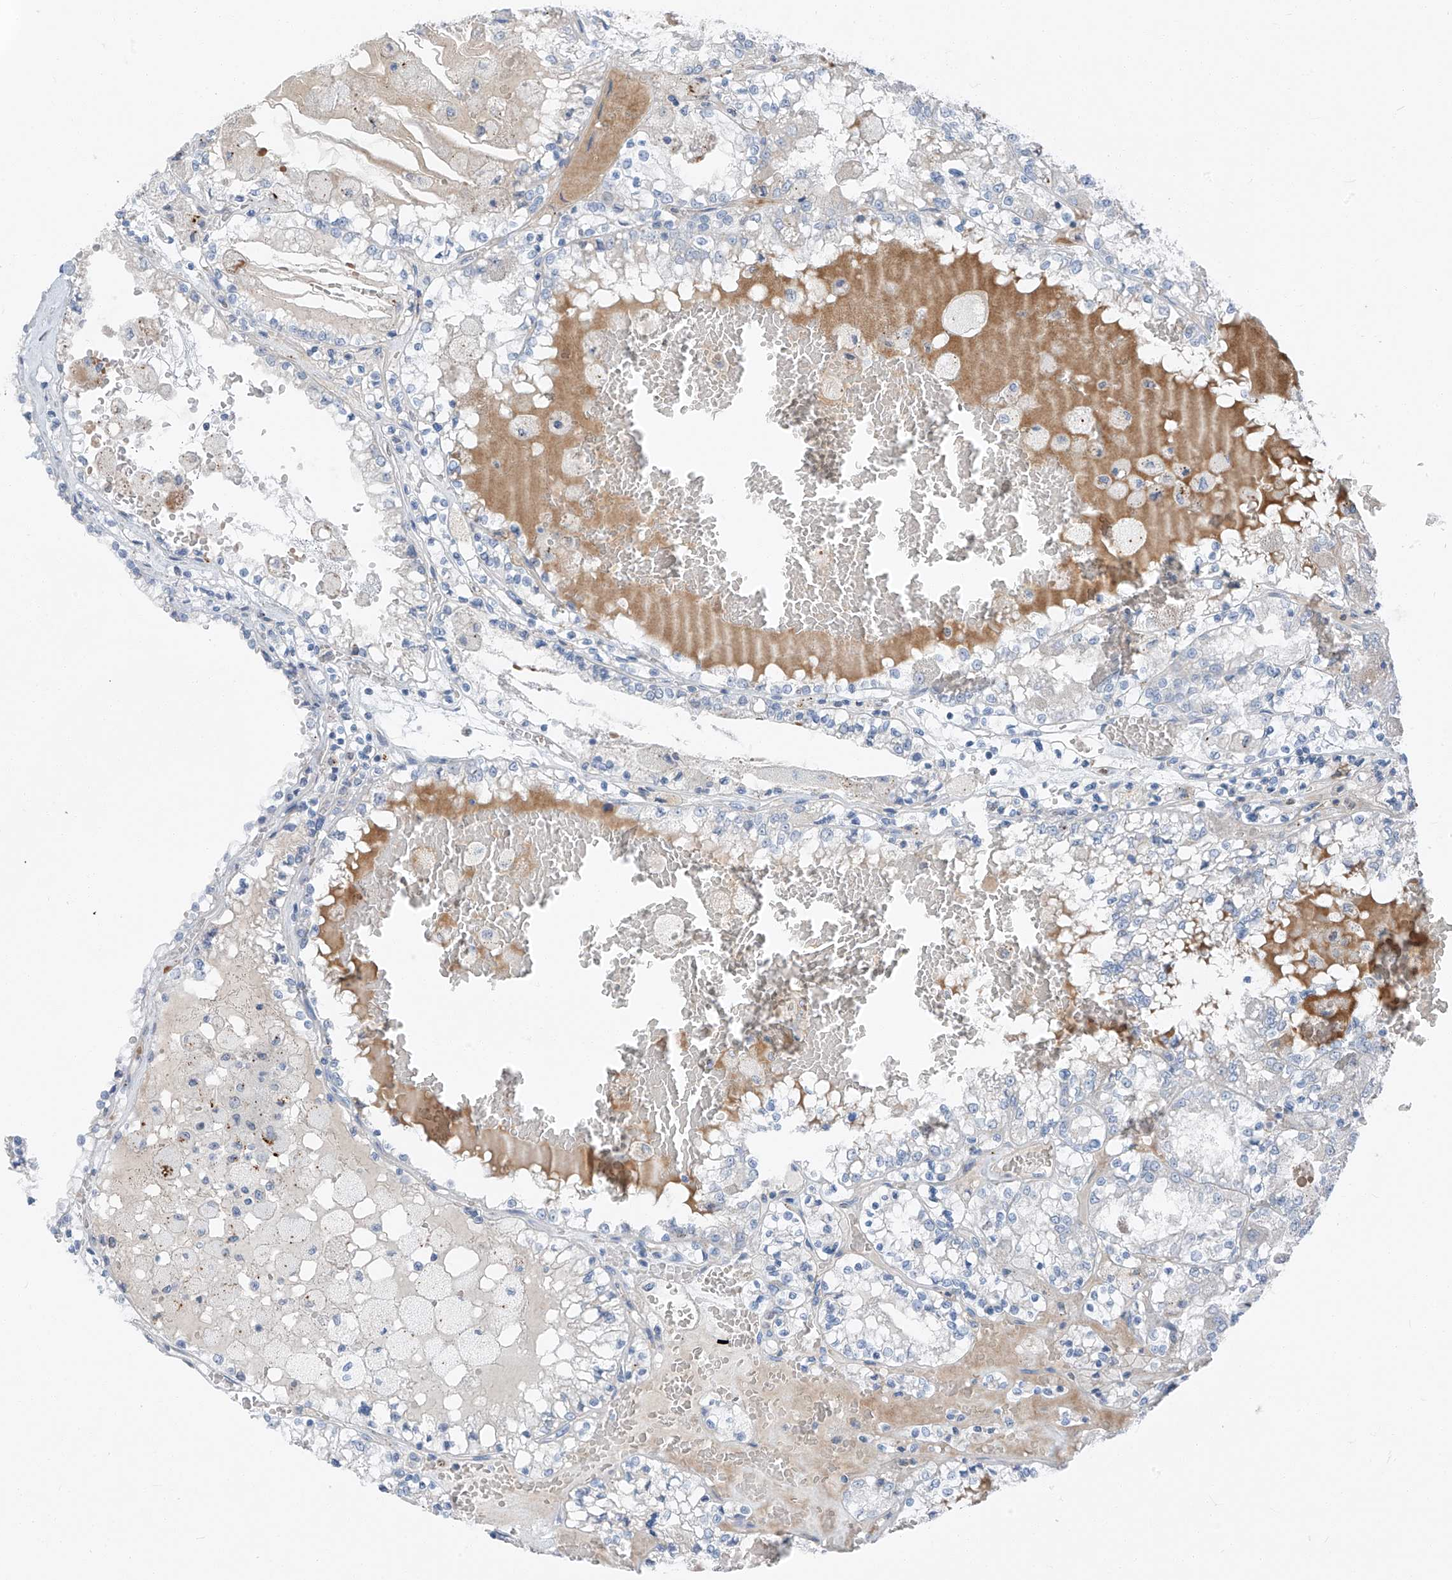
{"staining": {"intensity": "negative", "quantity": "none", "location": "none"}, "tissue": "renal cancer", "cell_type": "Tumor cells", "image_type": "cancer", "snomed": [{"axis": "morphology", "description": "Adenocarcinoma, NOS"}, {"axis": "topography", "description": "Kidney"}], "caption": "The micrograph displays no staining of tumor cells in adenocarcinoma (renal).", "gene": "CHMP2B", "patient": {"sex": "female", "age": 56}}